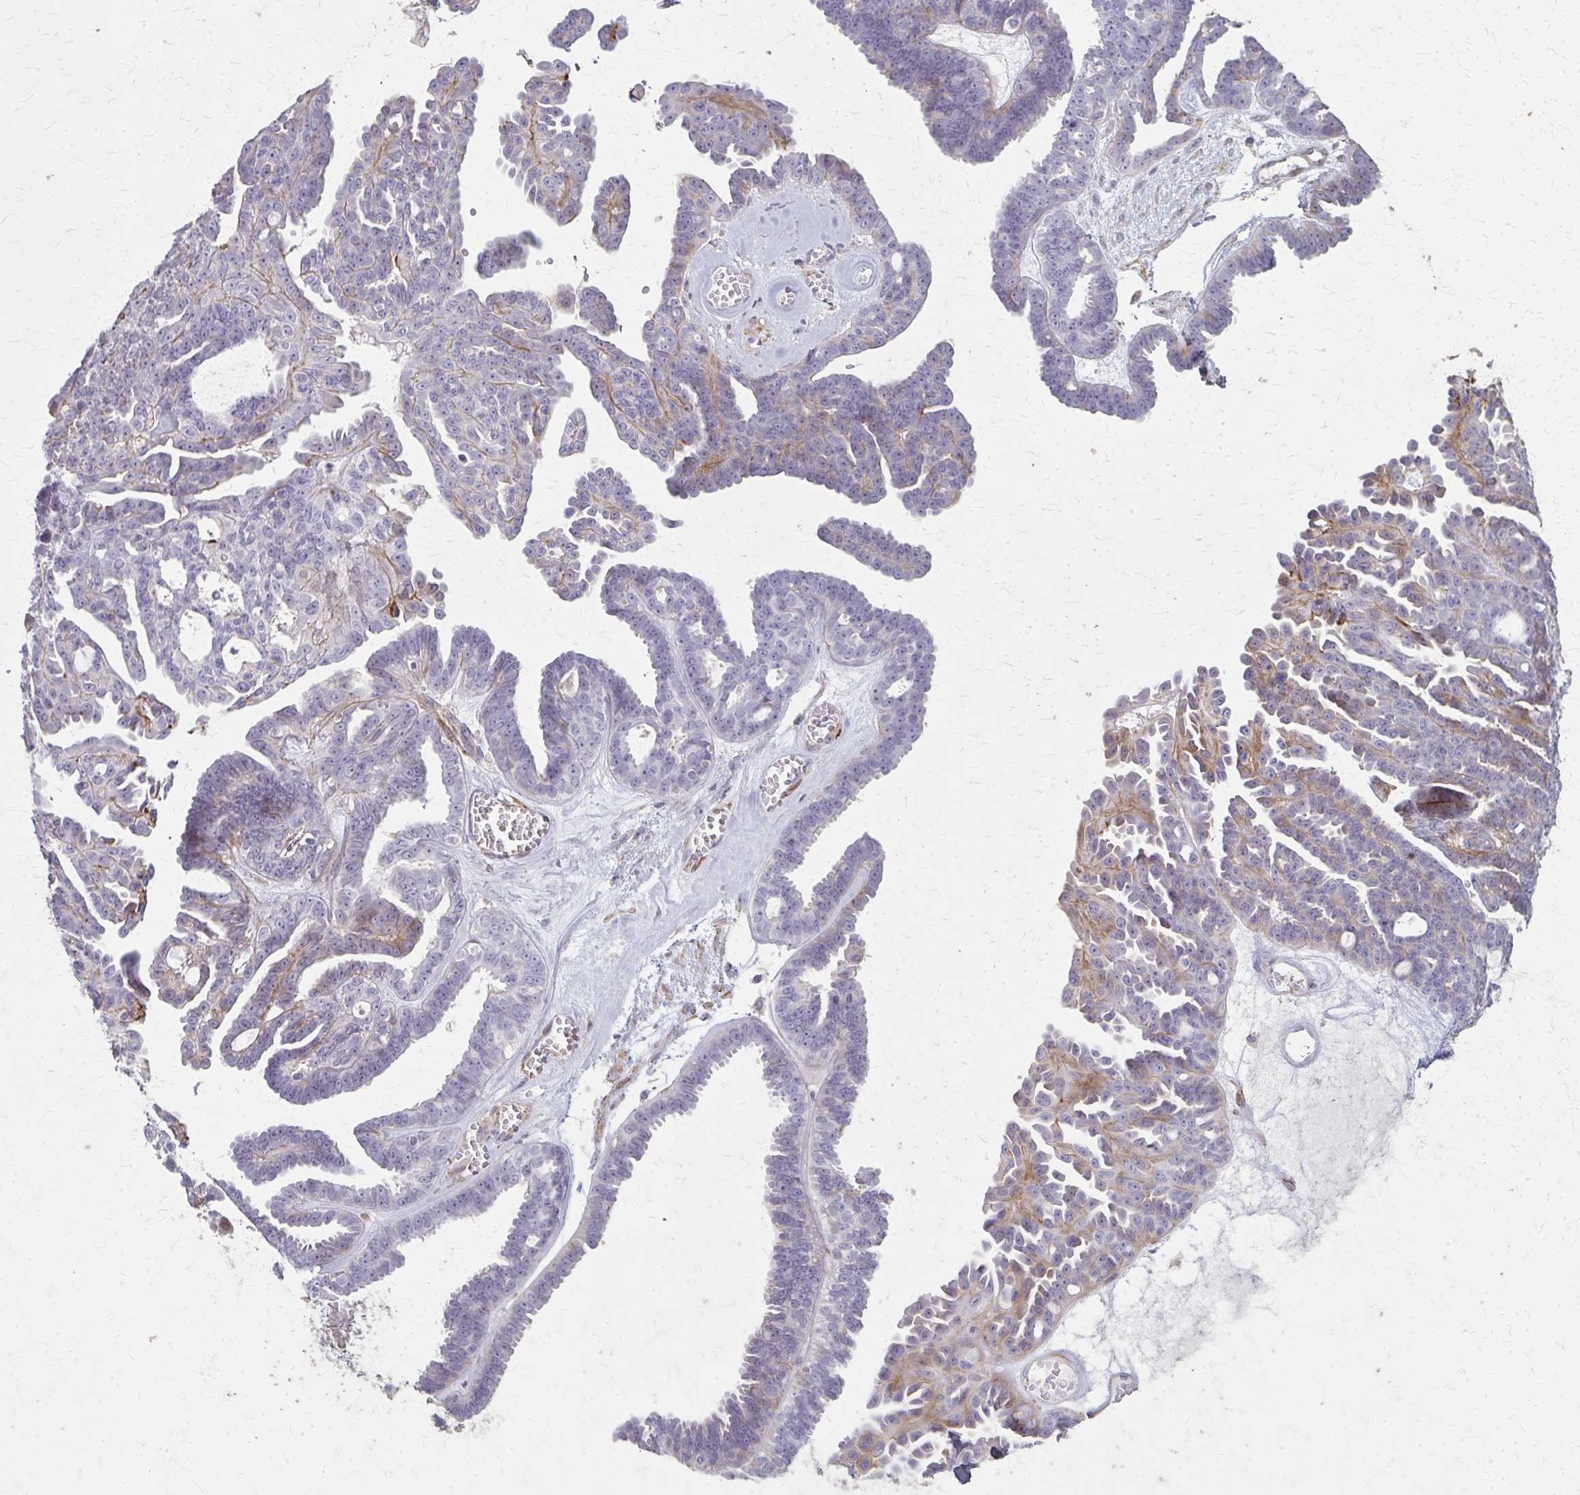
{"staining": {"intensity": "moderate", "quantity": "<25%", "location": "cytoplasmic/membranous"}, "tissue": "ovarian cancer", "cell_type": "Tumor cells", "image_type": "cancer", "snomed": [{"axis": "morphology", "description": "Cystadenocarcinoma, serous, NOS"}, {"axis": "topography", "description": "Ovary"}], "caption": "A high-resolution histopathology image shows immunohistochemistry (IHC) staining of ovarian serous cystadenocarcinoma, which displays moderate cytoplasmic/membranous staining in approximately <25% of tumor cells.", "gene": "TENM4", "patient": {"sex": "female", "age": 71}}